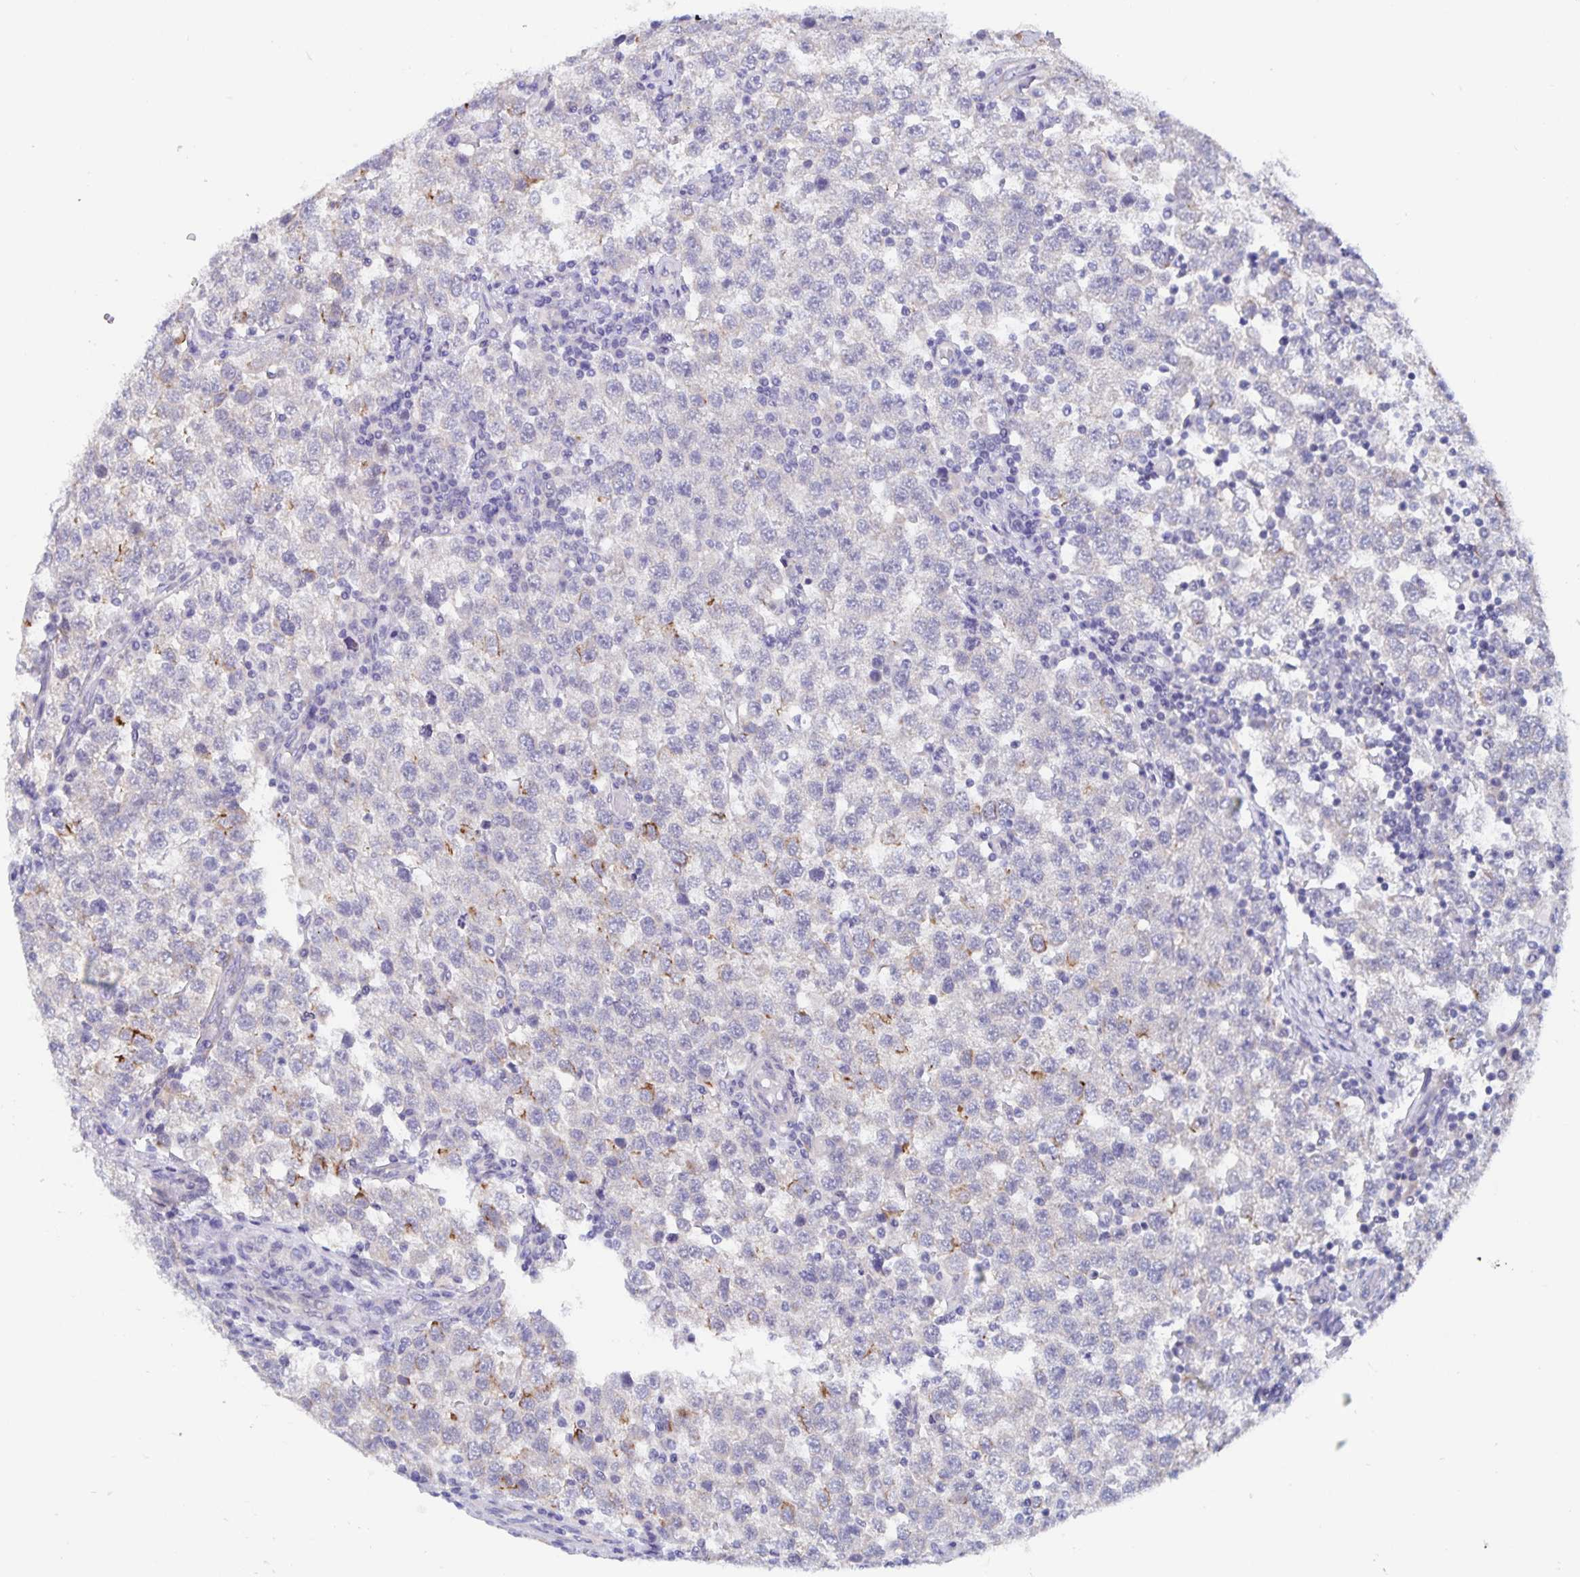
{"staining": {"intensity": "weak", "quantity": "<25%", "location": "cytoplasmic/membranous"}, "tissue": "testis cancer", "cell_type": "Tumor cells", "image_type": "cancer", "snomed": [{"axis": "morphology", "description": "Seminoma, NOS"}, {"axis": "topography", "description": "Testis"}], "caption": "The immunohistochemistry image has no significant expression in tumor cells of testis seminoma tissue. (DAB (3,3'-diaminobenzidine) immunohistochemistry (IHC), high magnification).", "gene": "ZIK1", "patient": {"sex": "male", "age": 34}}